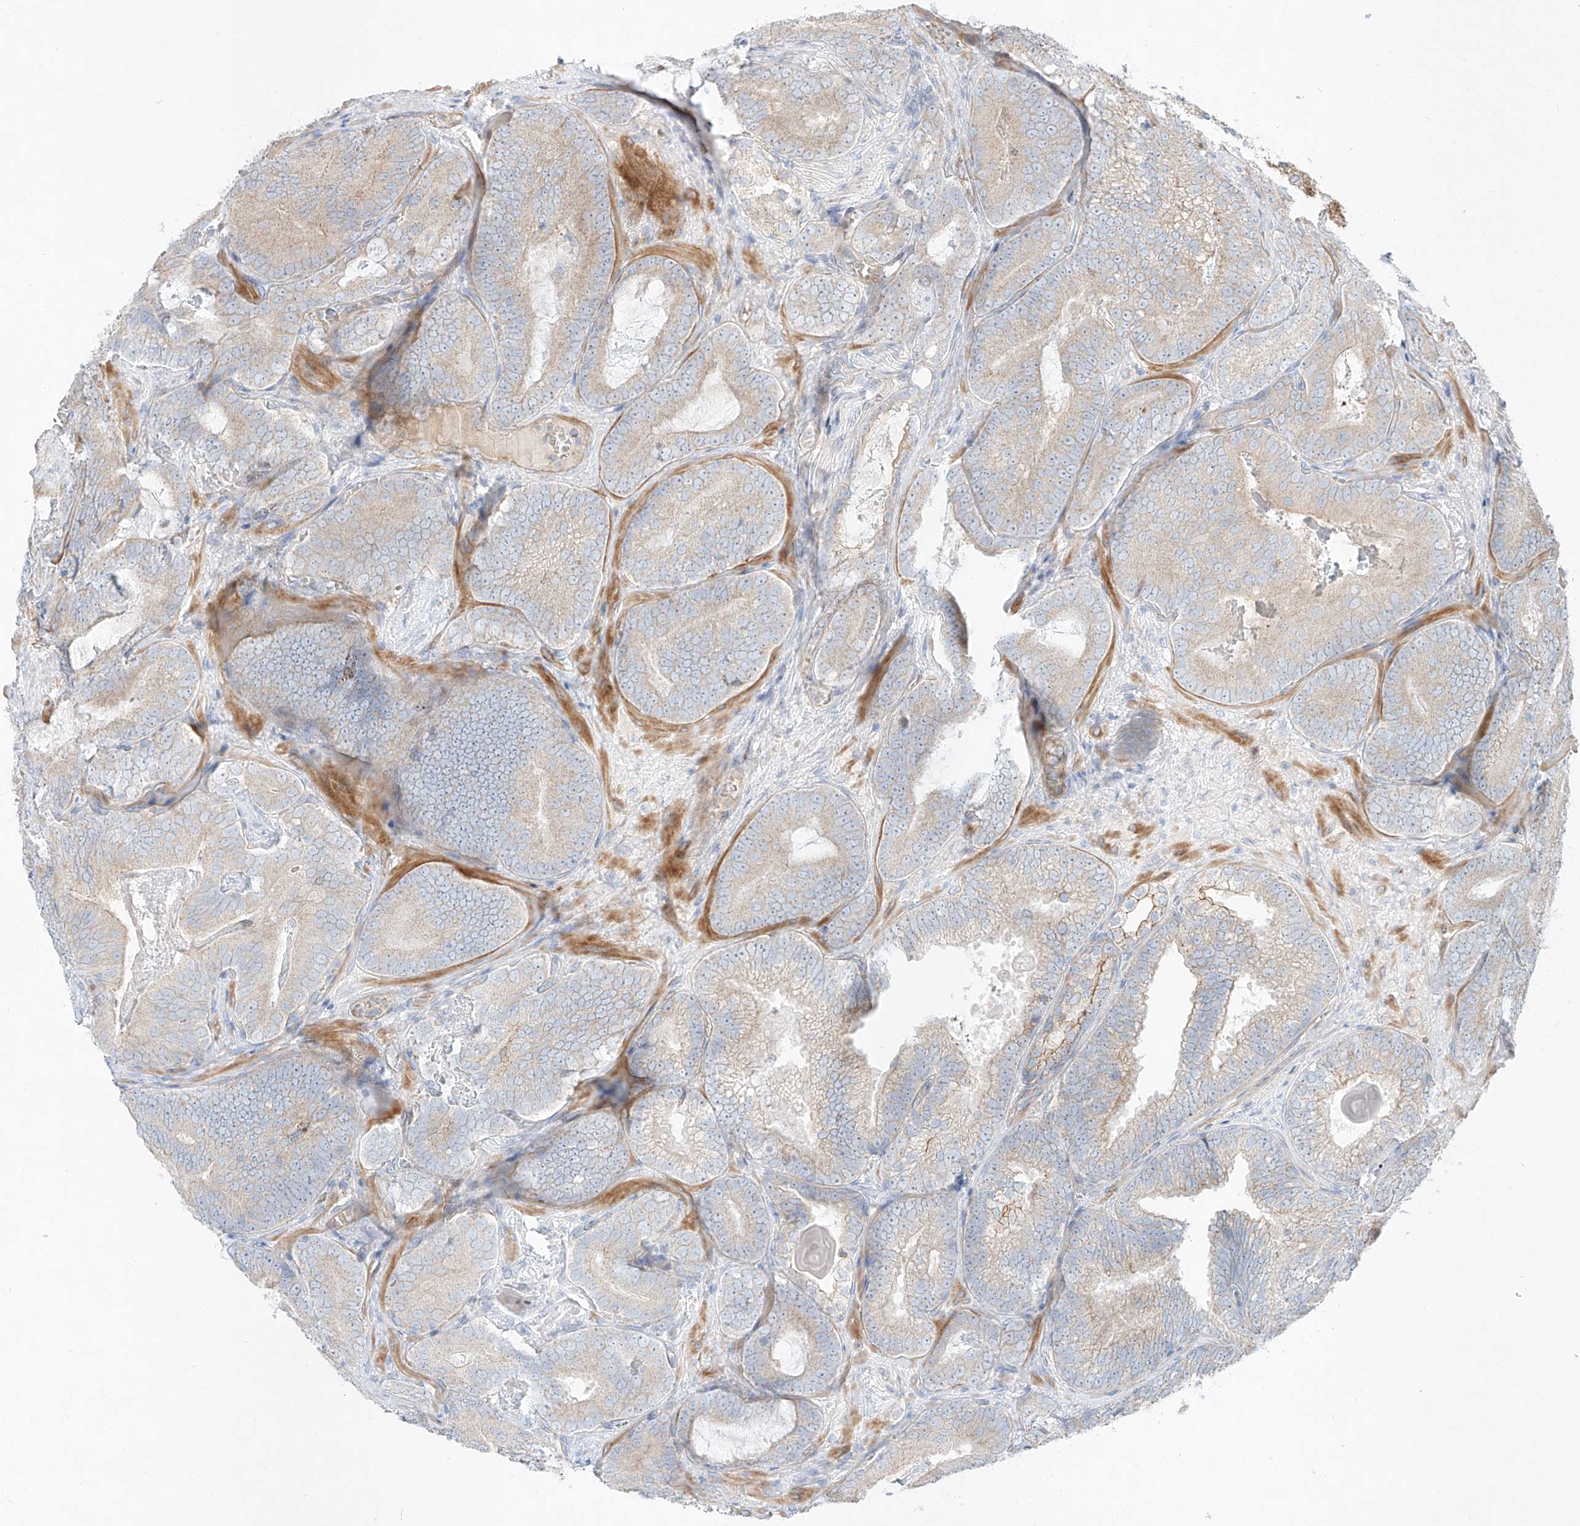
{"staining": {"intensity": "weak", "quantity": "<25%", "location": "cytoplasmic/membranous"}, "tissue": "prostate cancer", "cell_type": "Tumor cells", "image_type": "cancer", "snomed": [{"axis": "morphology", "description": "Adenocarcinoma, High grade"}, {"axis": "topography", "description": "Prostate"}], "caption": "IHC micrograph of adenocarcinoma (high-grade) (prostate) stained for a protein (brown), which reveals no positivity in tumor cells.", "gene": "AJM1", "patient": {"sex": "male", "age": 66}}